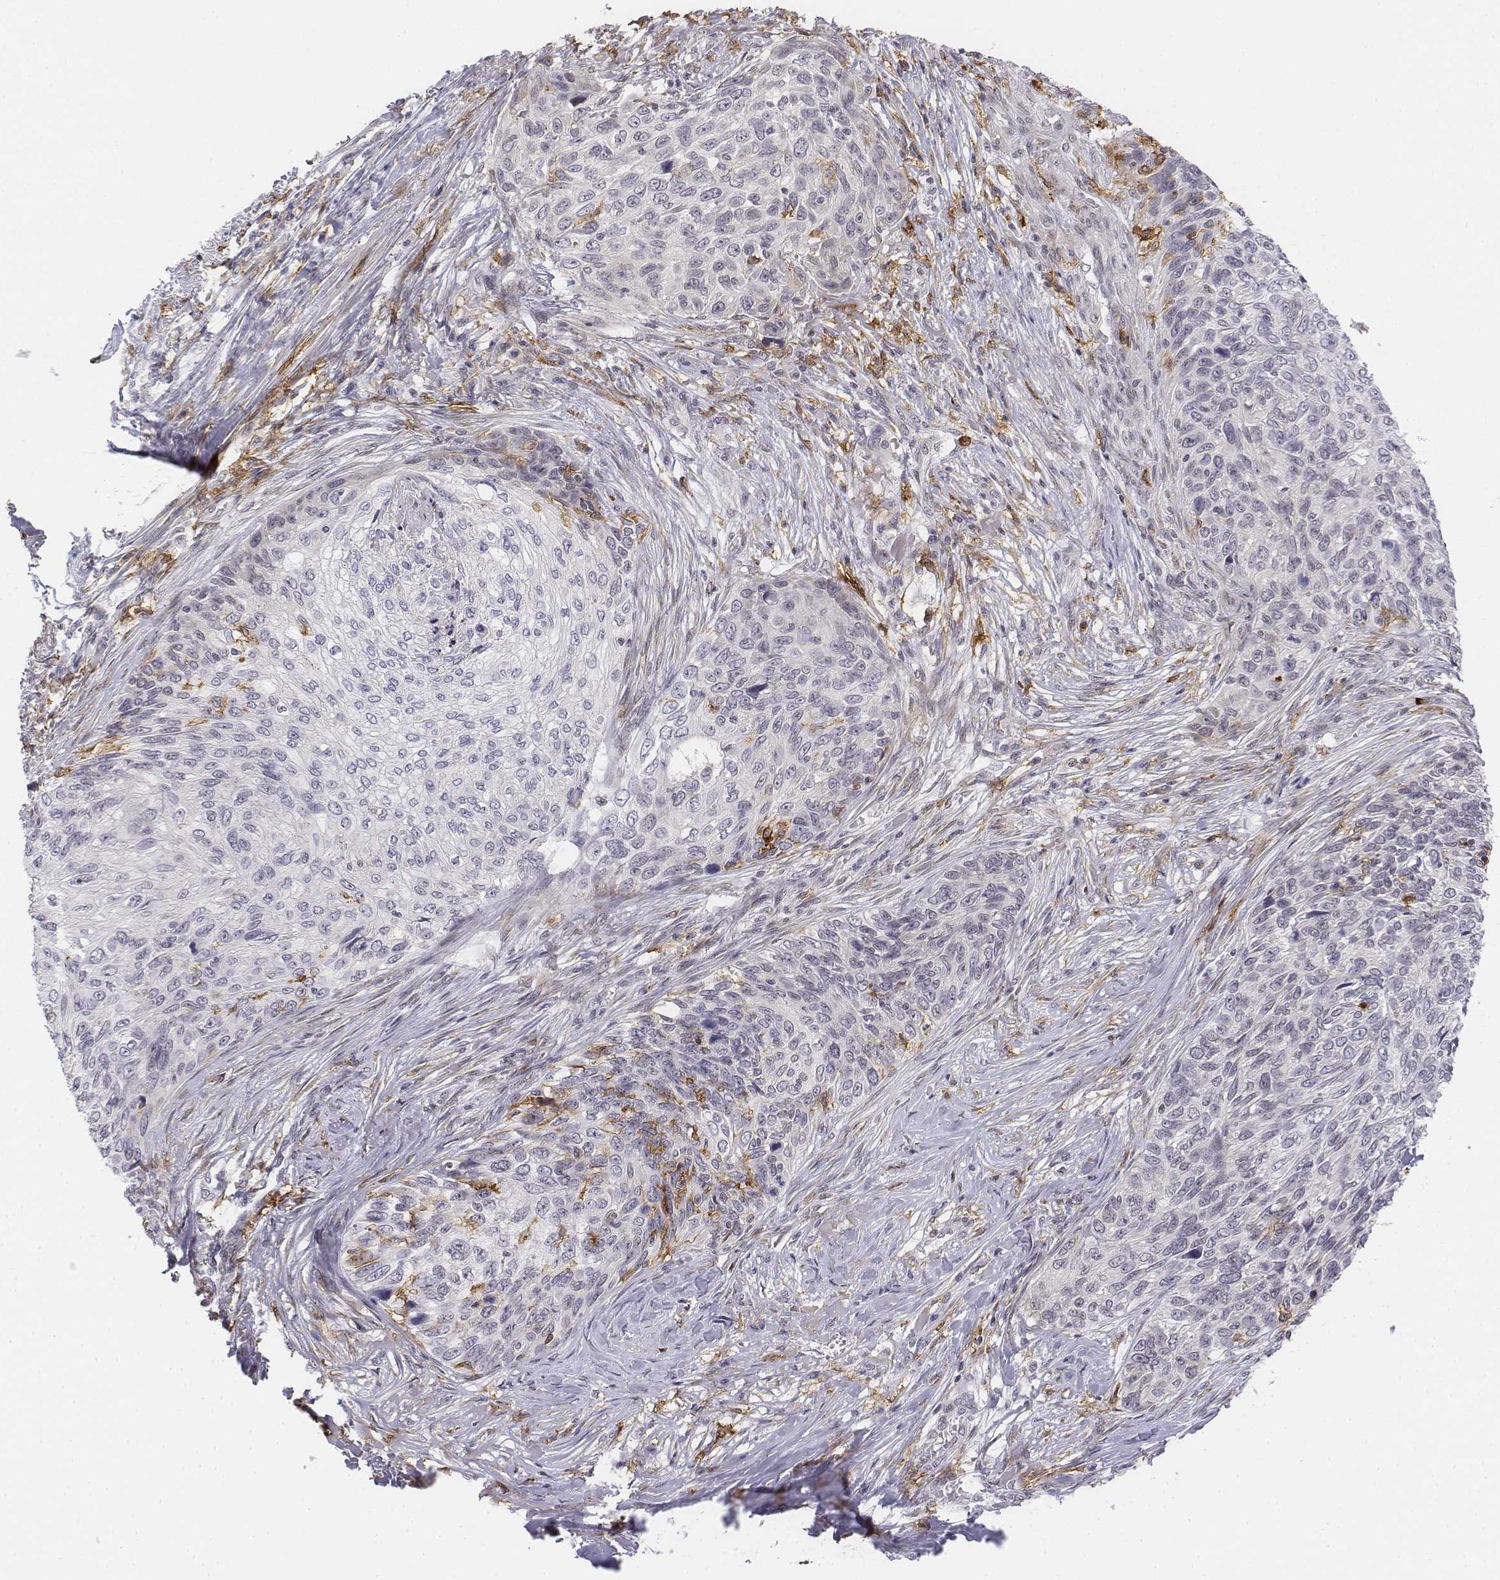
{"staining": {"intensity": "negative", "quantity": "none", "location": "none"}, "tissue": "skin cancer", "cell_type": "Tumor cells", "image_type": "cancer", "snomed": [{"axis": "morphology", "description": "Squamous cell carcinoma, NOS"}, {"axis": "topography", "description": "Skin"}], "caption": "DAB immunohistochemical staining of human skin cancer demonstrates no significant expression in tumor cells.", "gene": "CD14", "patient": {"sex": "male", "age": 92}}